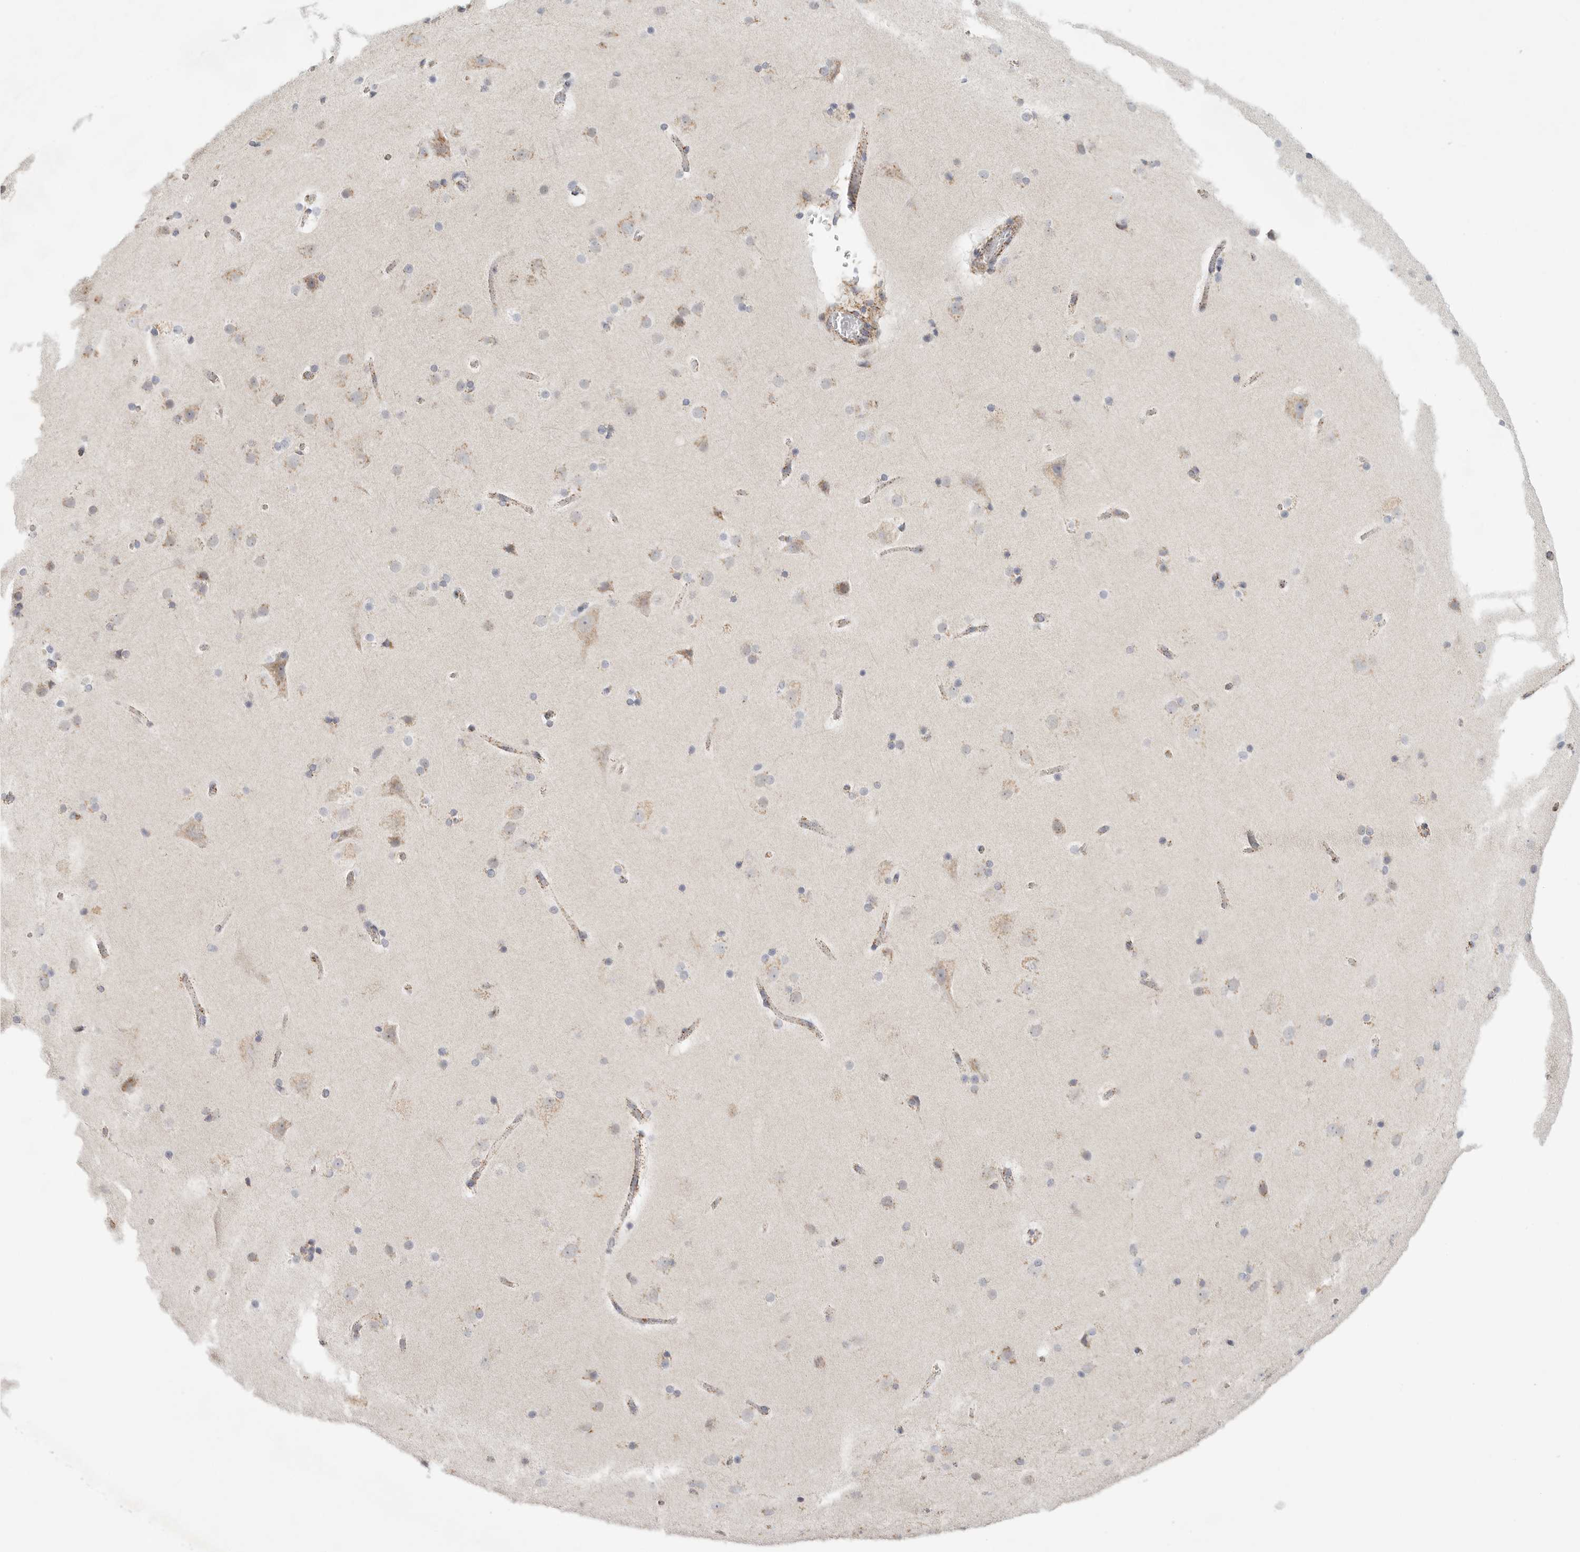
{"staining": {"intensity": "weak", "quantity": ">75%", "location": "cytoplasmic/membranous"}, "tissue": "cerebral cortex", "cell_type": "Endothelial cells", "image_type": "normal", "snomed": [{"axis": "morphology", "description": "Normal tissue, NOS"}, {"axis": "topography", "description": "Cerebral cortex"}], "caption": "IHC of normal human cerebral cortex shows low levels of weak cytoplasmic/membranous staining in approximately >75% of endothelial cells. The protein is stained brown, and the nuclei are stained in blue (DAB IHC with brightfield microscopy, high magnification).", "gene": "SLC25A26", "patient": {"sex": "male", "age": 57}}